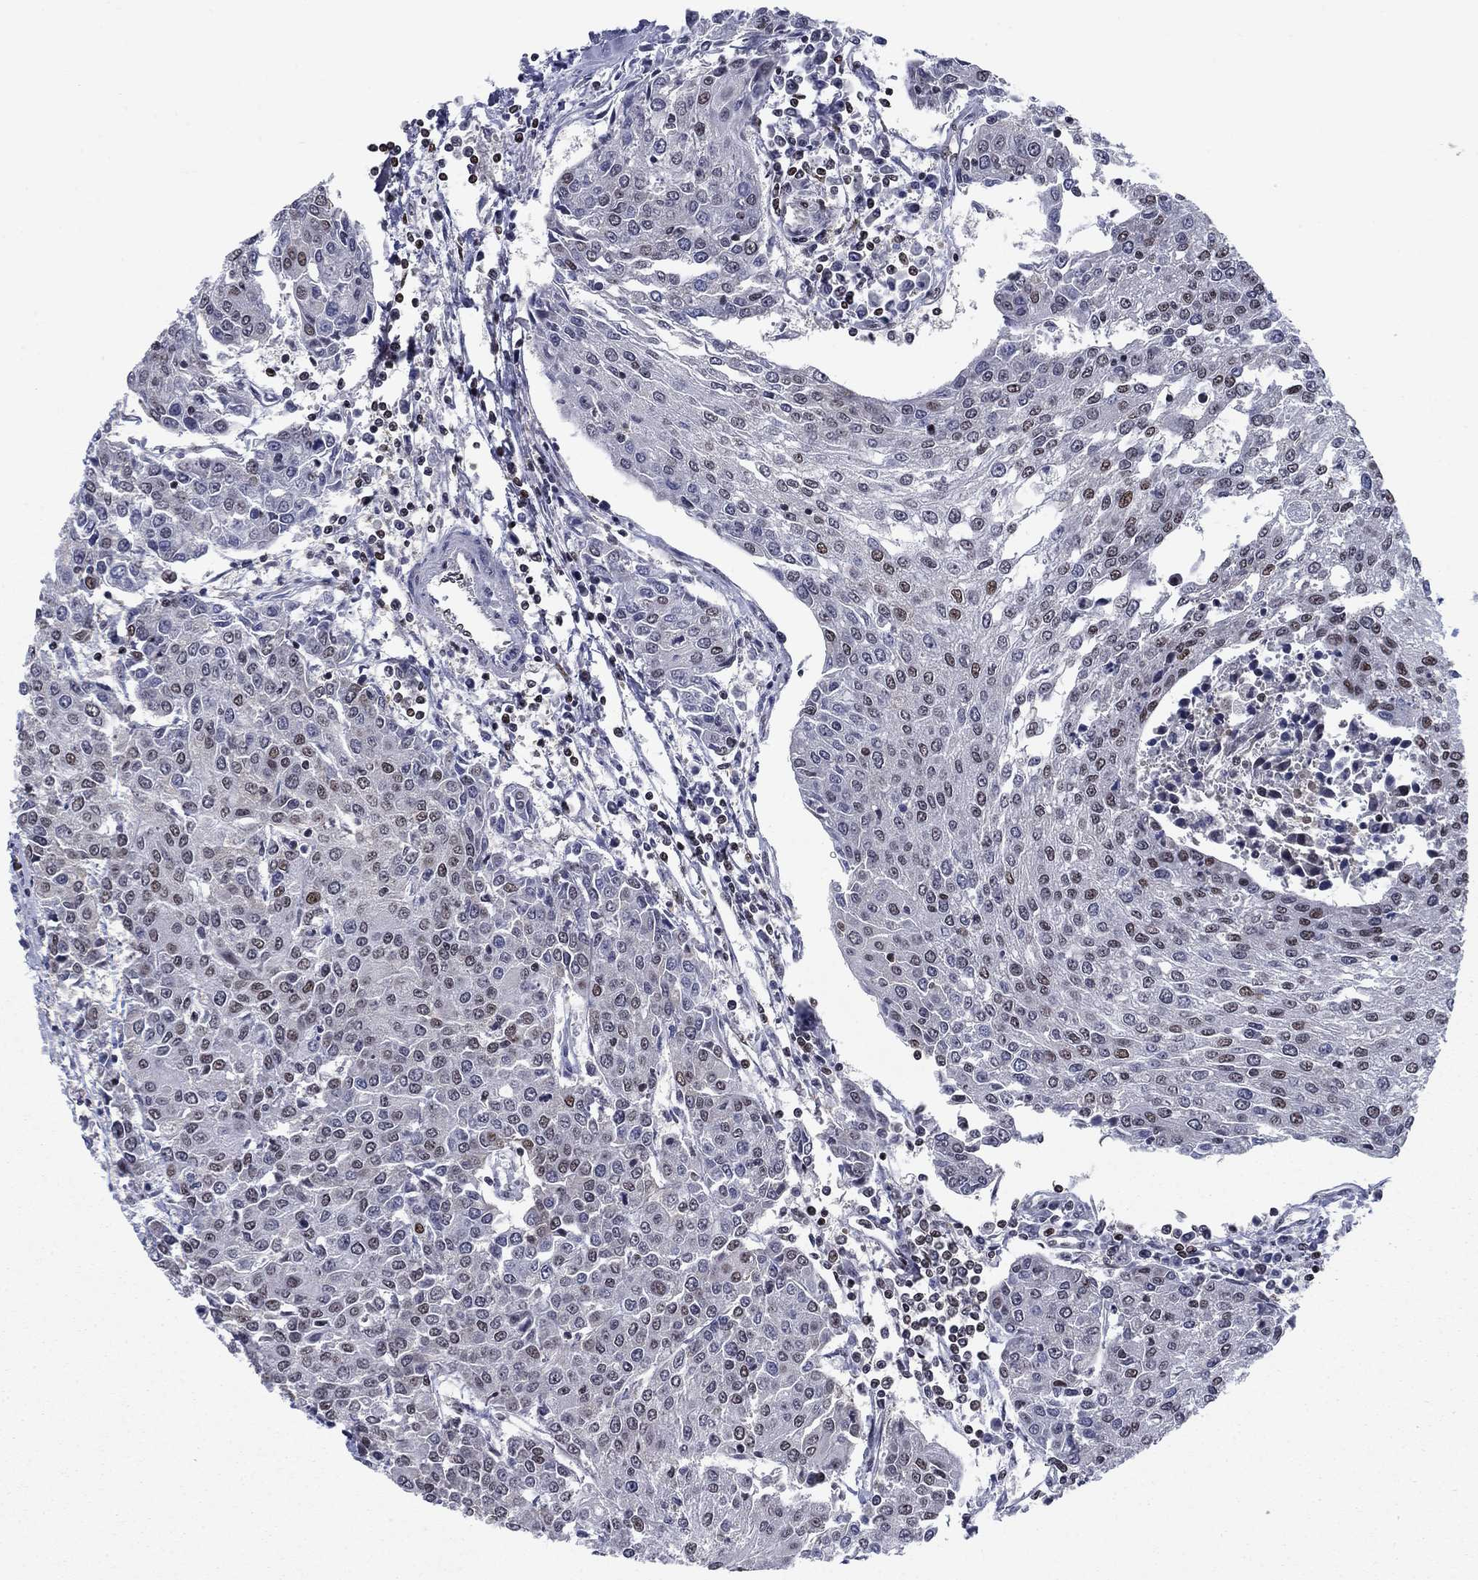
{"staining": {"intensity": "moderate", "quantity": "<25%", "location": "nuclear"}, "tissue": "urothelial cancer", "cell_type": "Tumor cells", "image_type": "cancer", "snomed": [{"axis": "morphology", "description": "Urothelial carcinoma, High grade"}, {"axis": "topography", "description": "Urinary bladder"}], "caption": "A high-resolution micrograph shows immunohistochemistry staining of urothelial cancer, which displays moderate nuclear staining in about <25% of tumor cells.", "gene": "RPRD1B", "patient": {"sex": "female", "age": 85}}